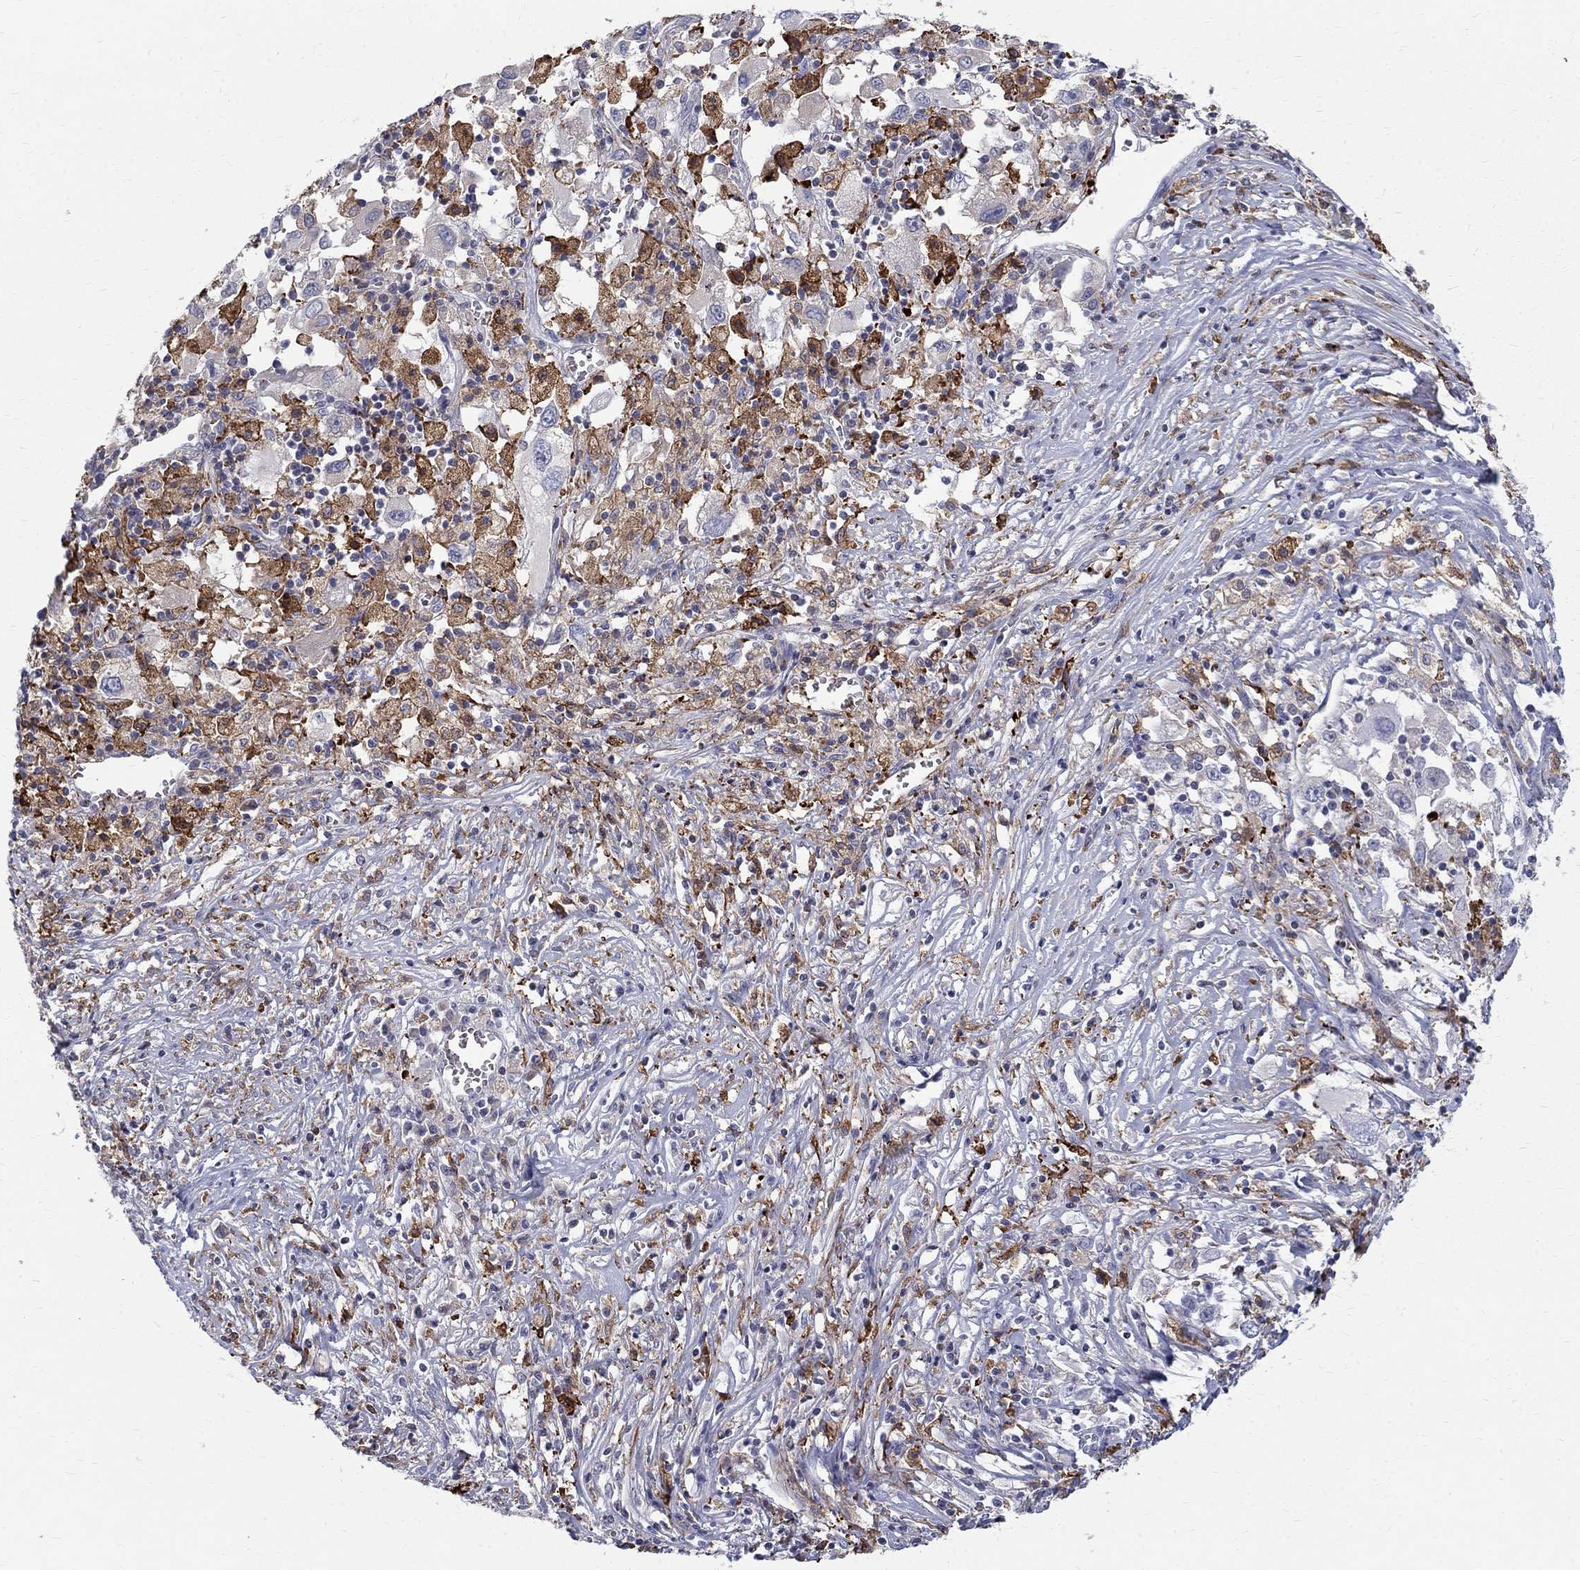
{"staining": {"intensity": "negative", "quantity": "none", "location": "none"}, "tissue": "melanoma", "cell_type": "Tumor cells", "image_type": "cancer", "snomed": [{"axis": "morphology", "description": "Malignant melanoma, Metastatic site"}, {"axis": "topography", "description": "Soft tissue"}], "caption": "Protein analysis of melanoma demonstrates no significant expression in tumor cells.", "gene": "AGER", "patient": {"sex": "male", "age": 50}}